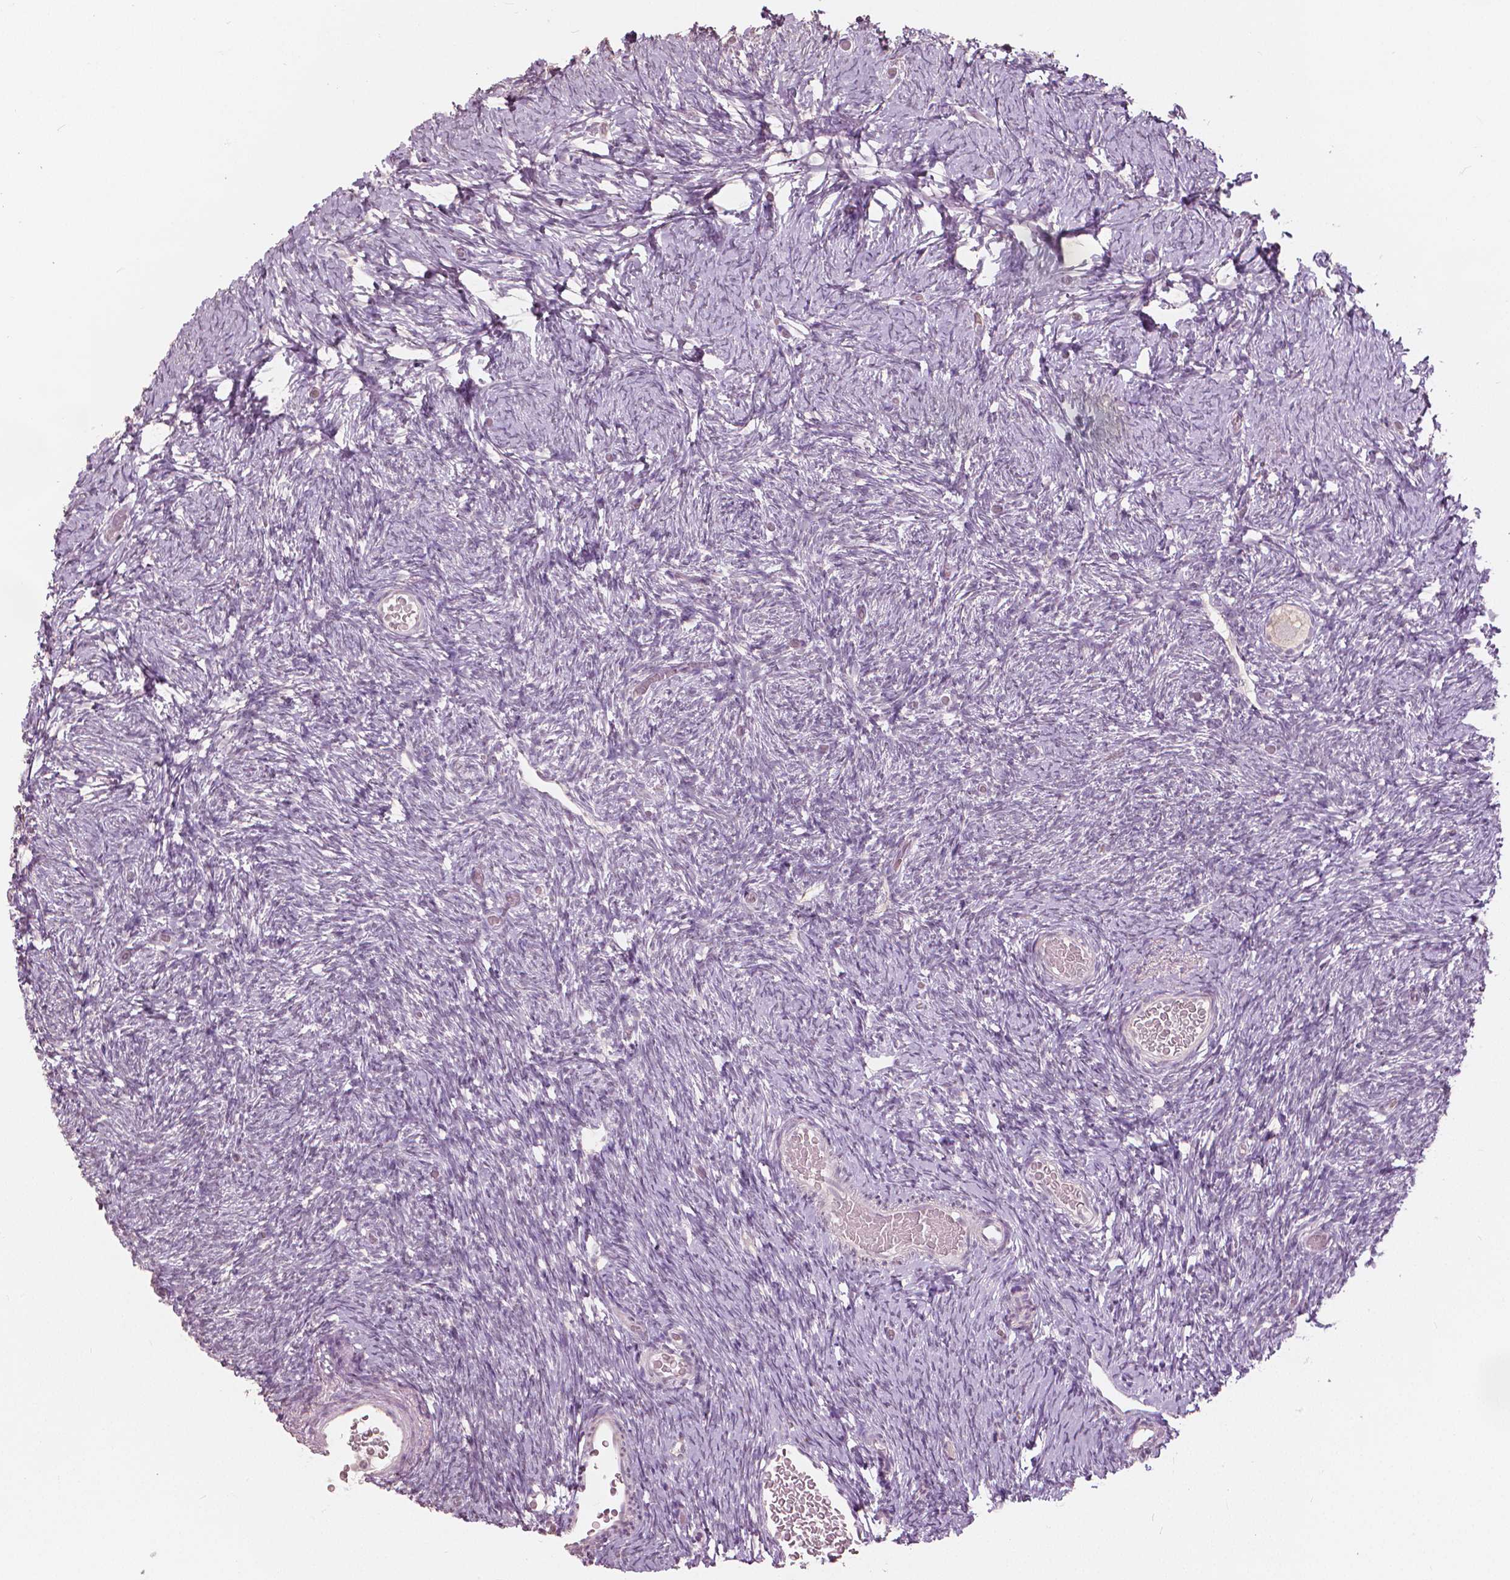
{"staining": {"intensity": "negative", "quantity": "none", "location": "none"}, "tissue": "ovary", "cell_type": "Follicle cells", "image_type": "normal", "snomed": [{"axis": "morphology", "description": "Normal tissue, NOS"}, {"axis": "topography", "description": "Ovary"}], "caption": "The micrograph reveals no significant staining in follicle cells of ovary. (DAB IHC, high magnification).", "gene": "NANOG", "patient": {"sex": "female", "age": 39}}